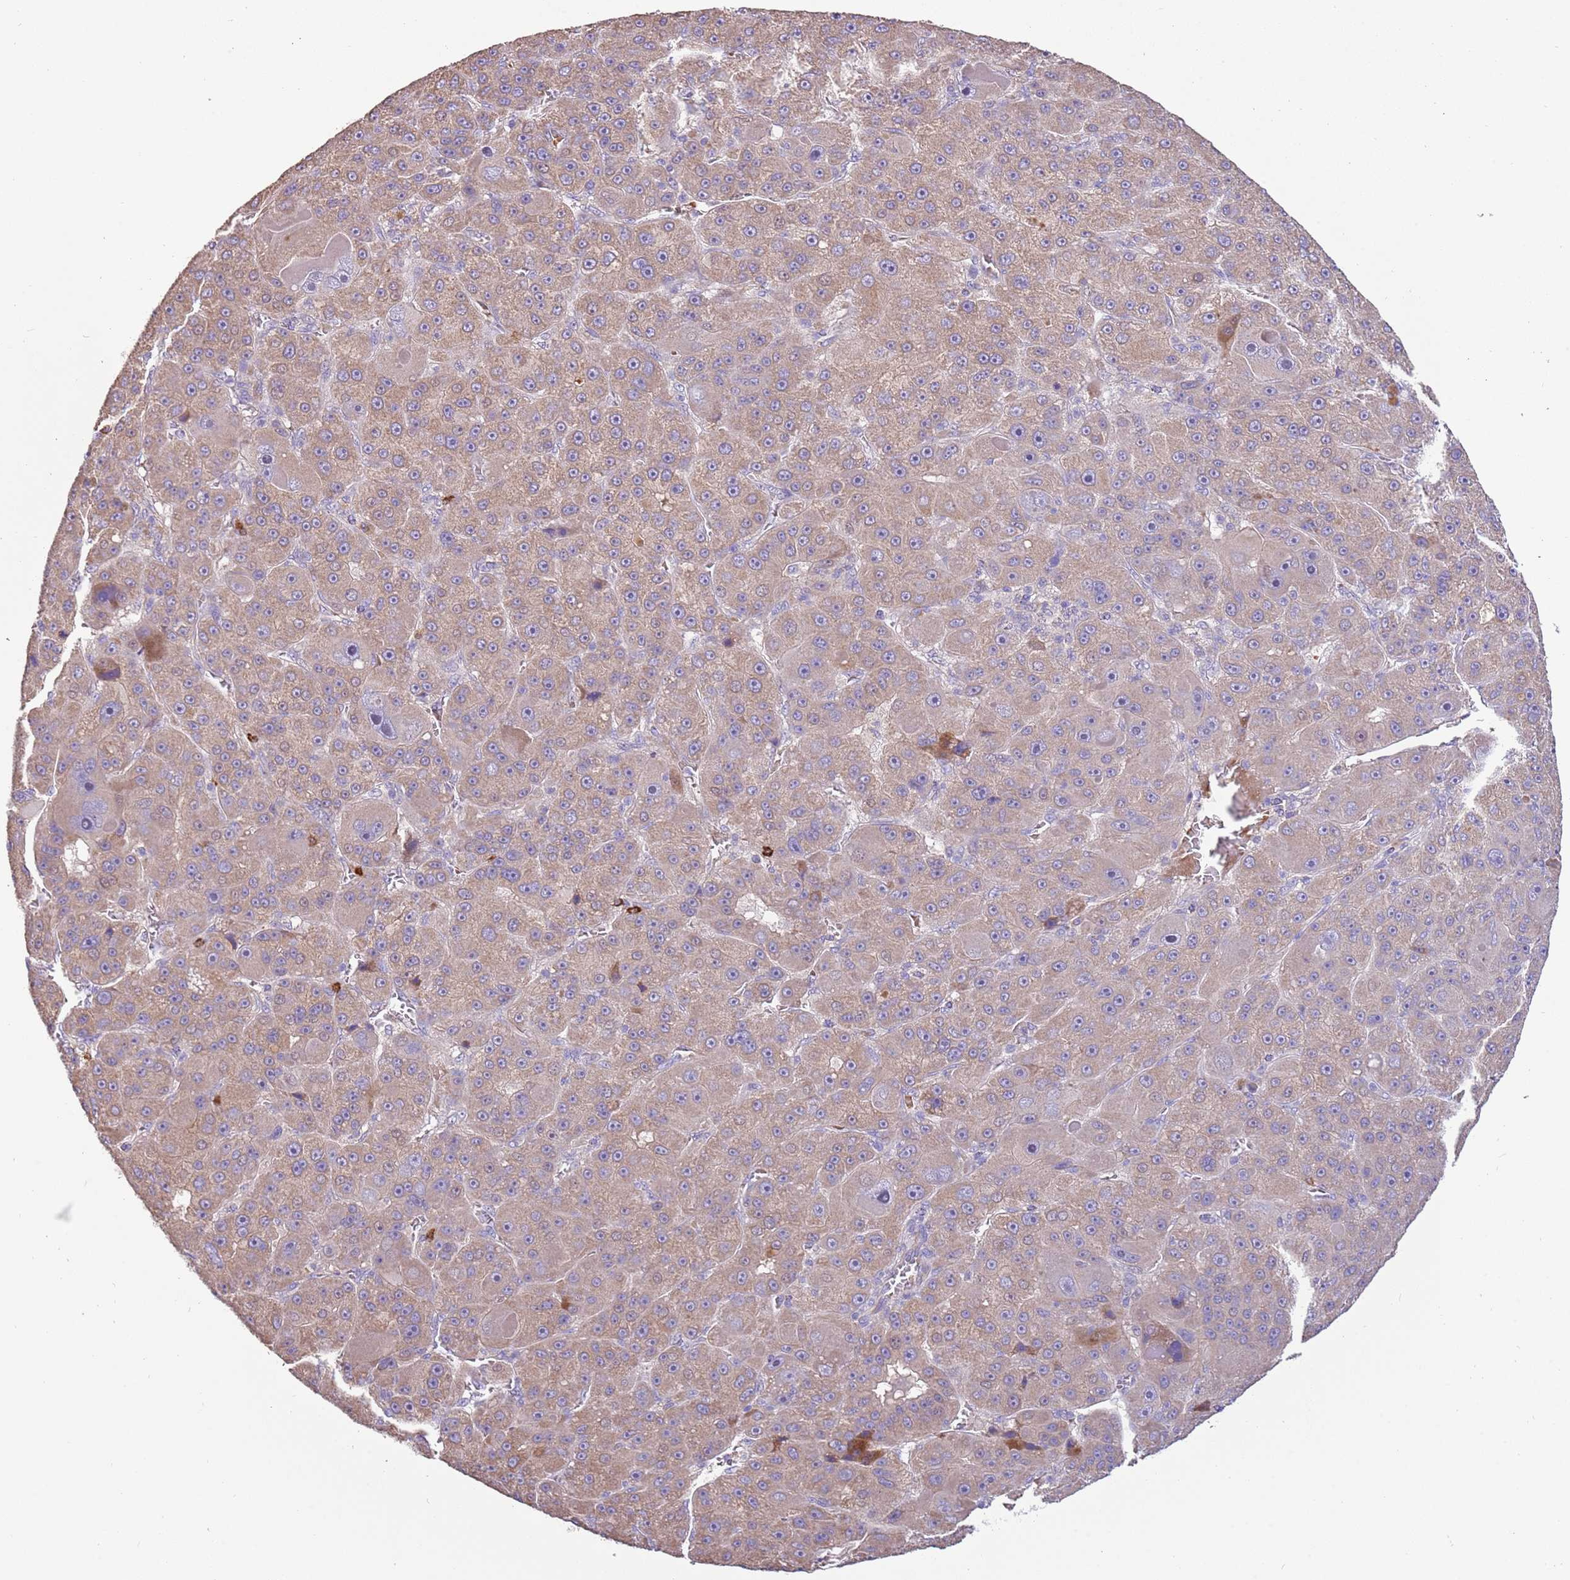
{"staining": {"intensity": "weak", "quantity": ">75%", "location": "cytoplasmic/membranous"}, "tissue": "liver cancer", "cell_type": "Tumor cells", "image_type": "cancer", "snomed": [{"axis": "morphology", "description": "Carcinoma, Hepatocellular, NOS"}, {"axis": "topography", "description": "Liver"}], "caption": "Protein analysis of hepatocellular carcinoma (liver) tissue reveals weak cytoplasmic/membranous expression in approximately >75% of tumor cells.", "gene": "TRMO", "patient": {"sex": "male", "age": 76}}